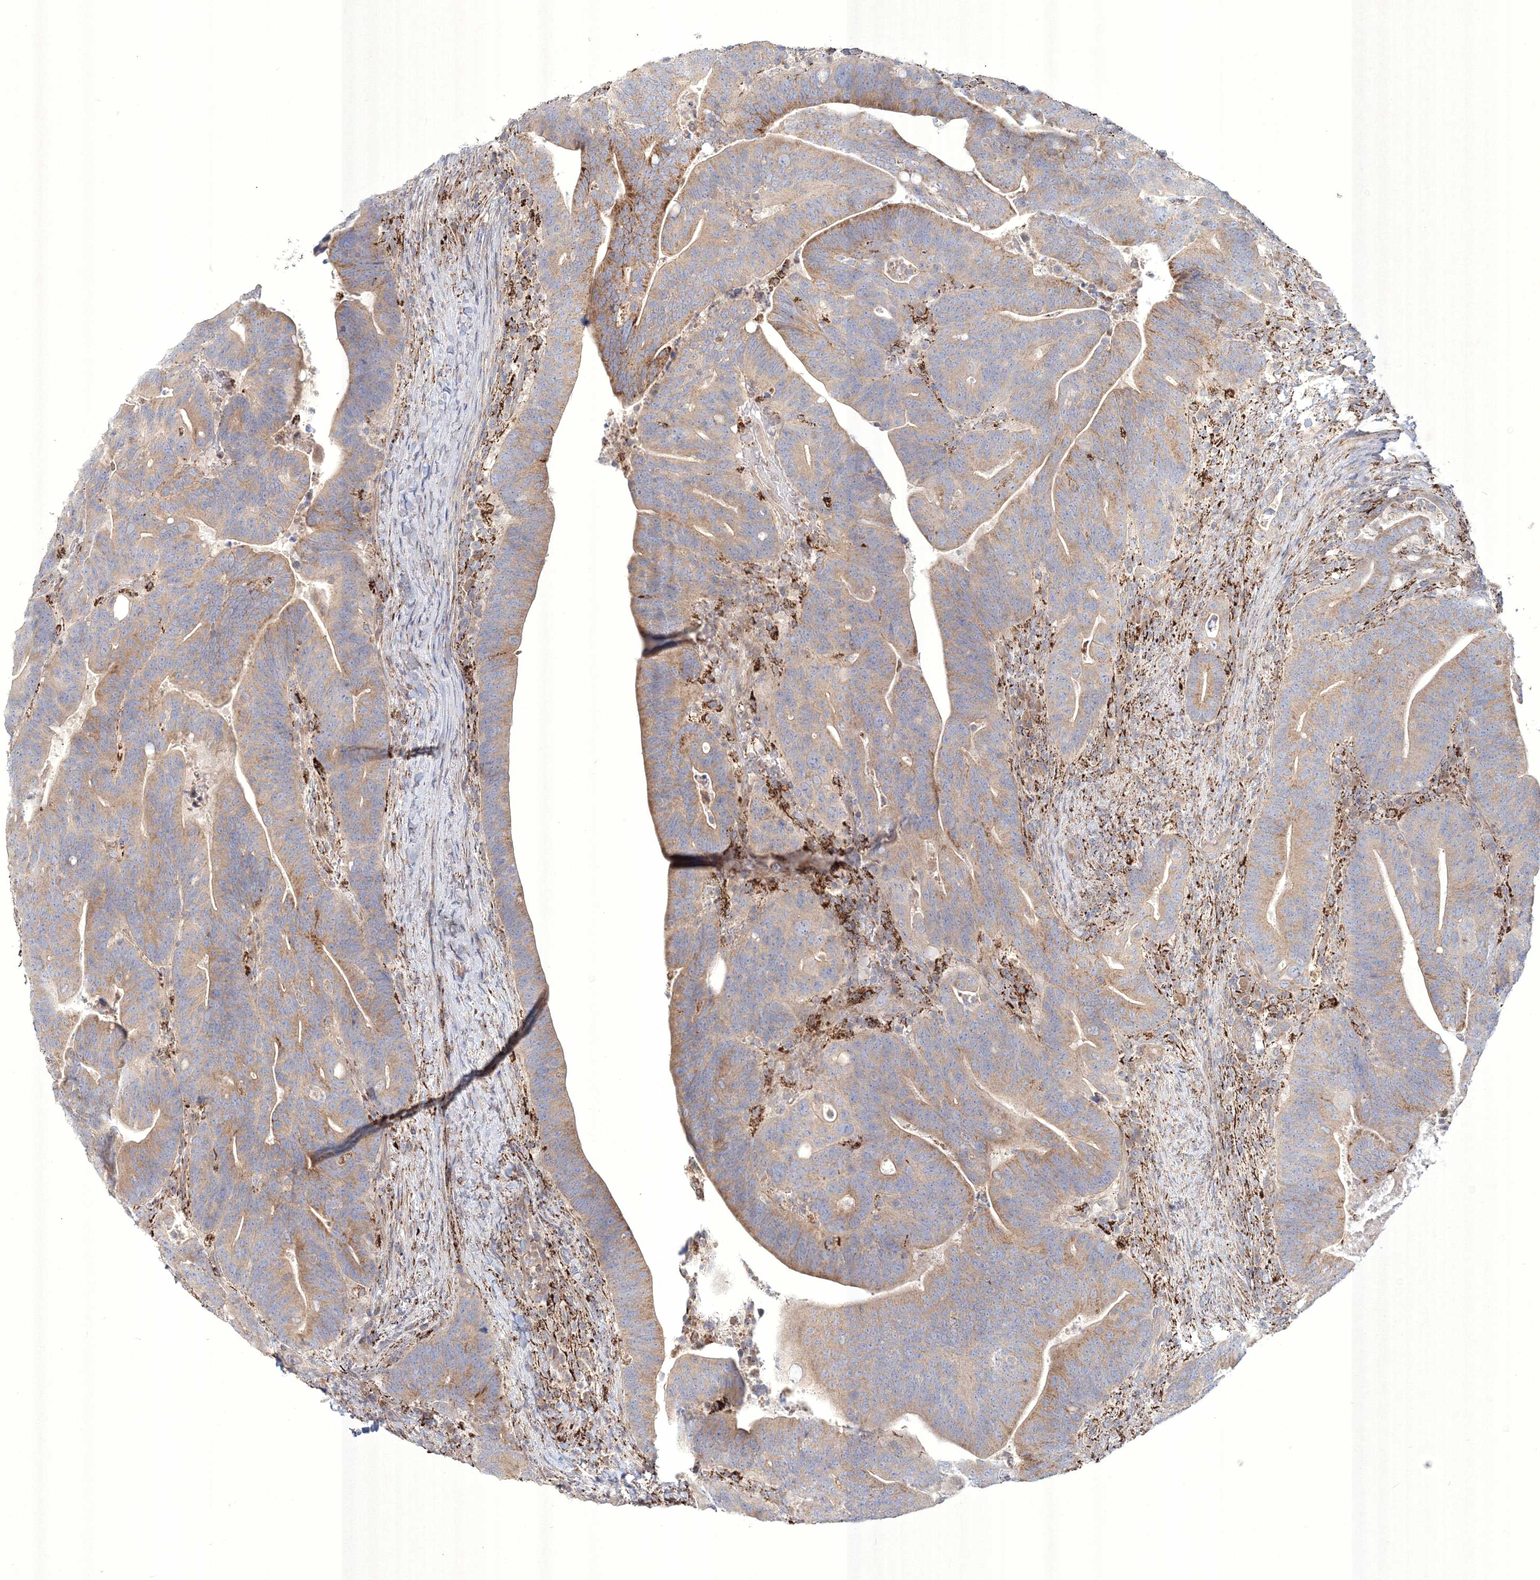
{"staining": {"intensity": "moderate", "quantity": "25%-75%", "location": "cytoplasmic/membranous"}, "tissue": "colorectal cancer", "cell_type": "Tumor cells", "image_type": "cancer", "snomed": [{"axis": "morphology", "description": "Adenocarcinoma, NOS"}, {"axis": "topography", "description": "Colon"}], "caption": "Tumor cells reveal moderate cytoplasmic/membranous expression in about 25%-75% of cells in colorectal cancer (adenocarcinoma).", "gene": "WDR49", "patient": {"sex": "female", "age": 66}}